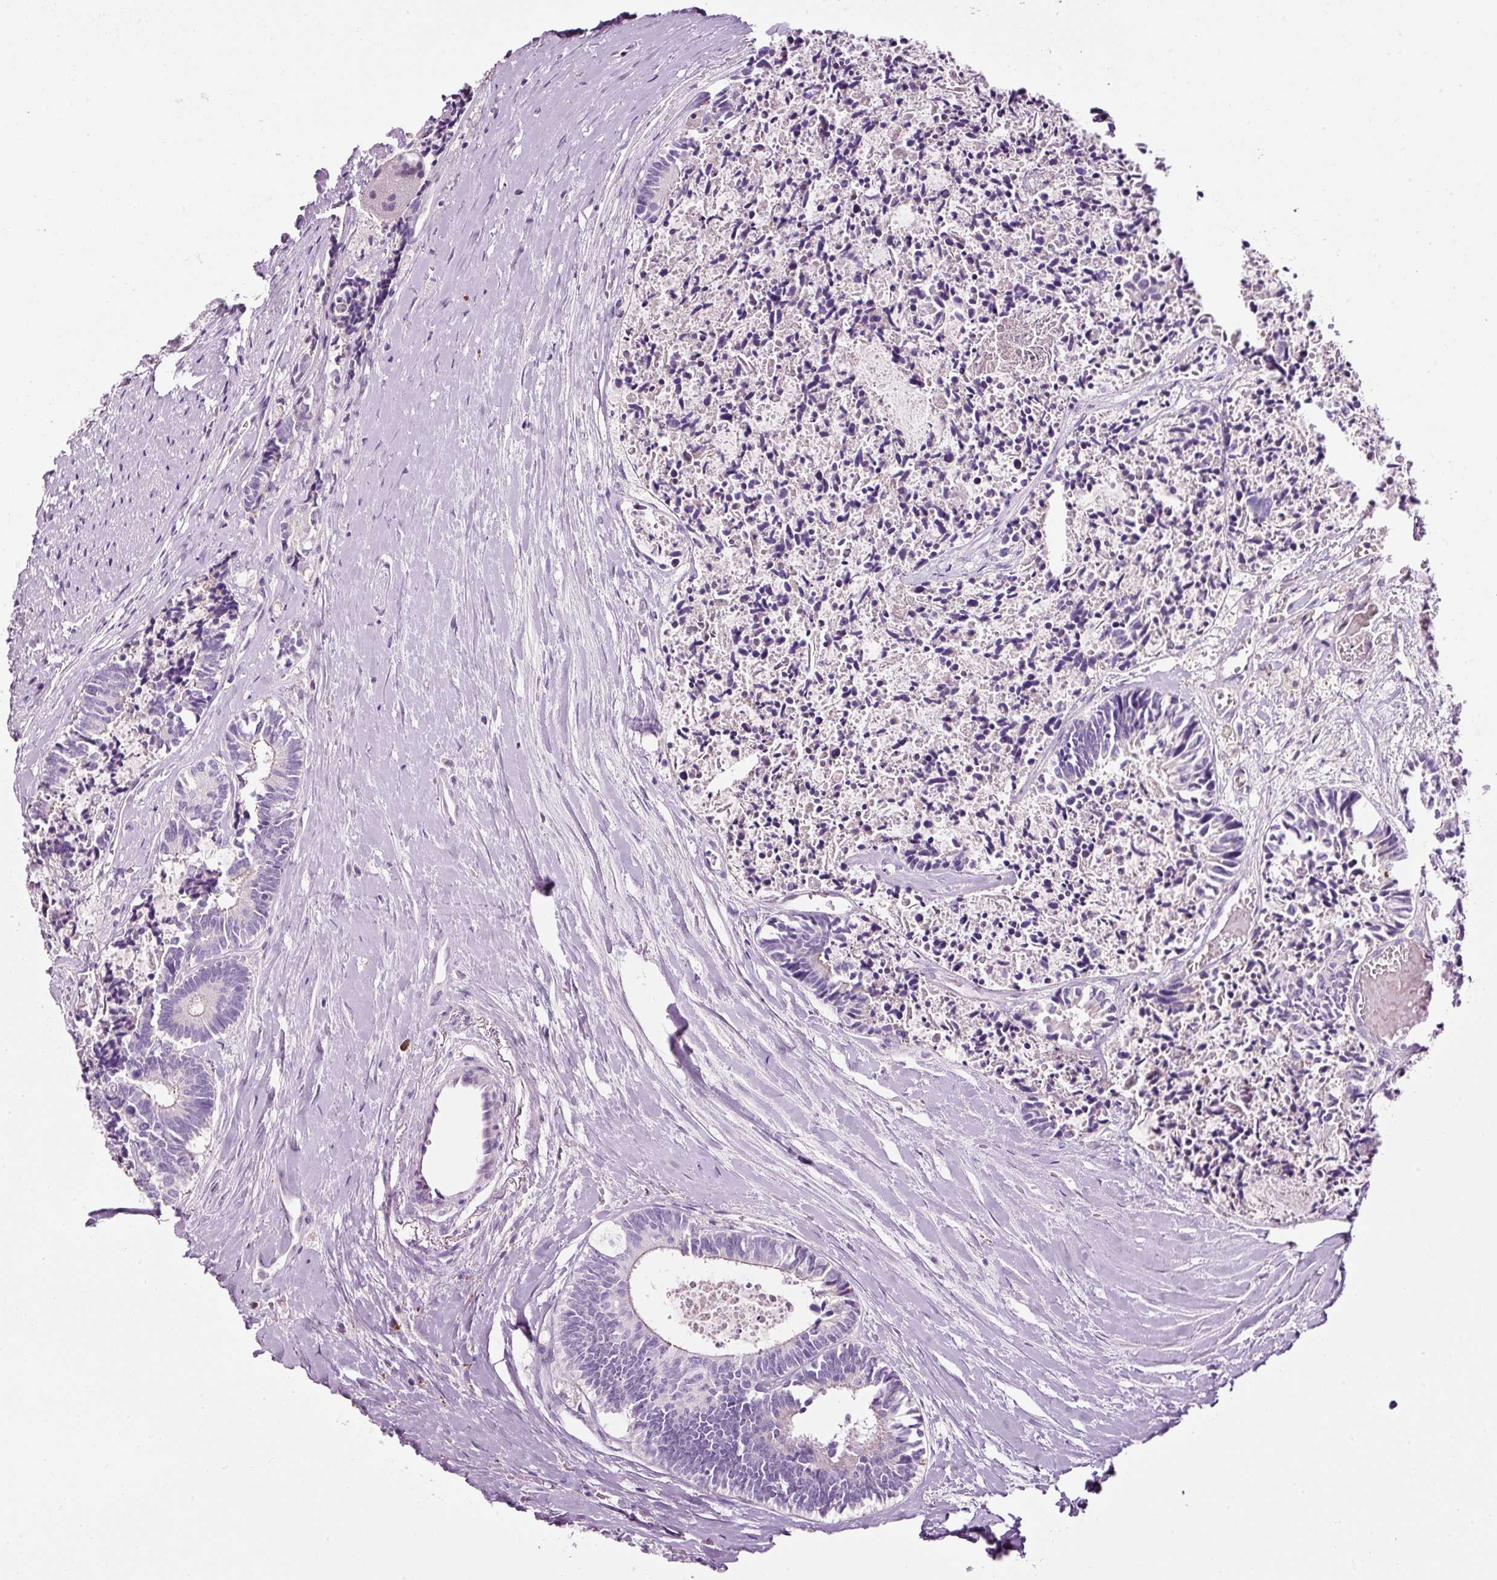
{"staining": {"intensity": "negative", "quantity": "none", "location": "none"}, "tissue": "colorectal cancer", "cell_type": "Tumor cells", "image_type": "cancer", "snomed": [{"axis": "morphology", "description": "Adenocarcinoma, NOS"}, {"axis": "topography", "description": "Colon"}, {"axis": "topography", "description": "Rectum"}], "caption": "Protein analysis of colorectal adenocarcinoma demonstrates no significant staining in tumor cells.", "gene": "KLF1", "patient": {"sex": "male", "age": 57}}